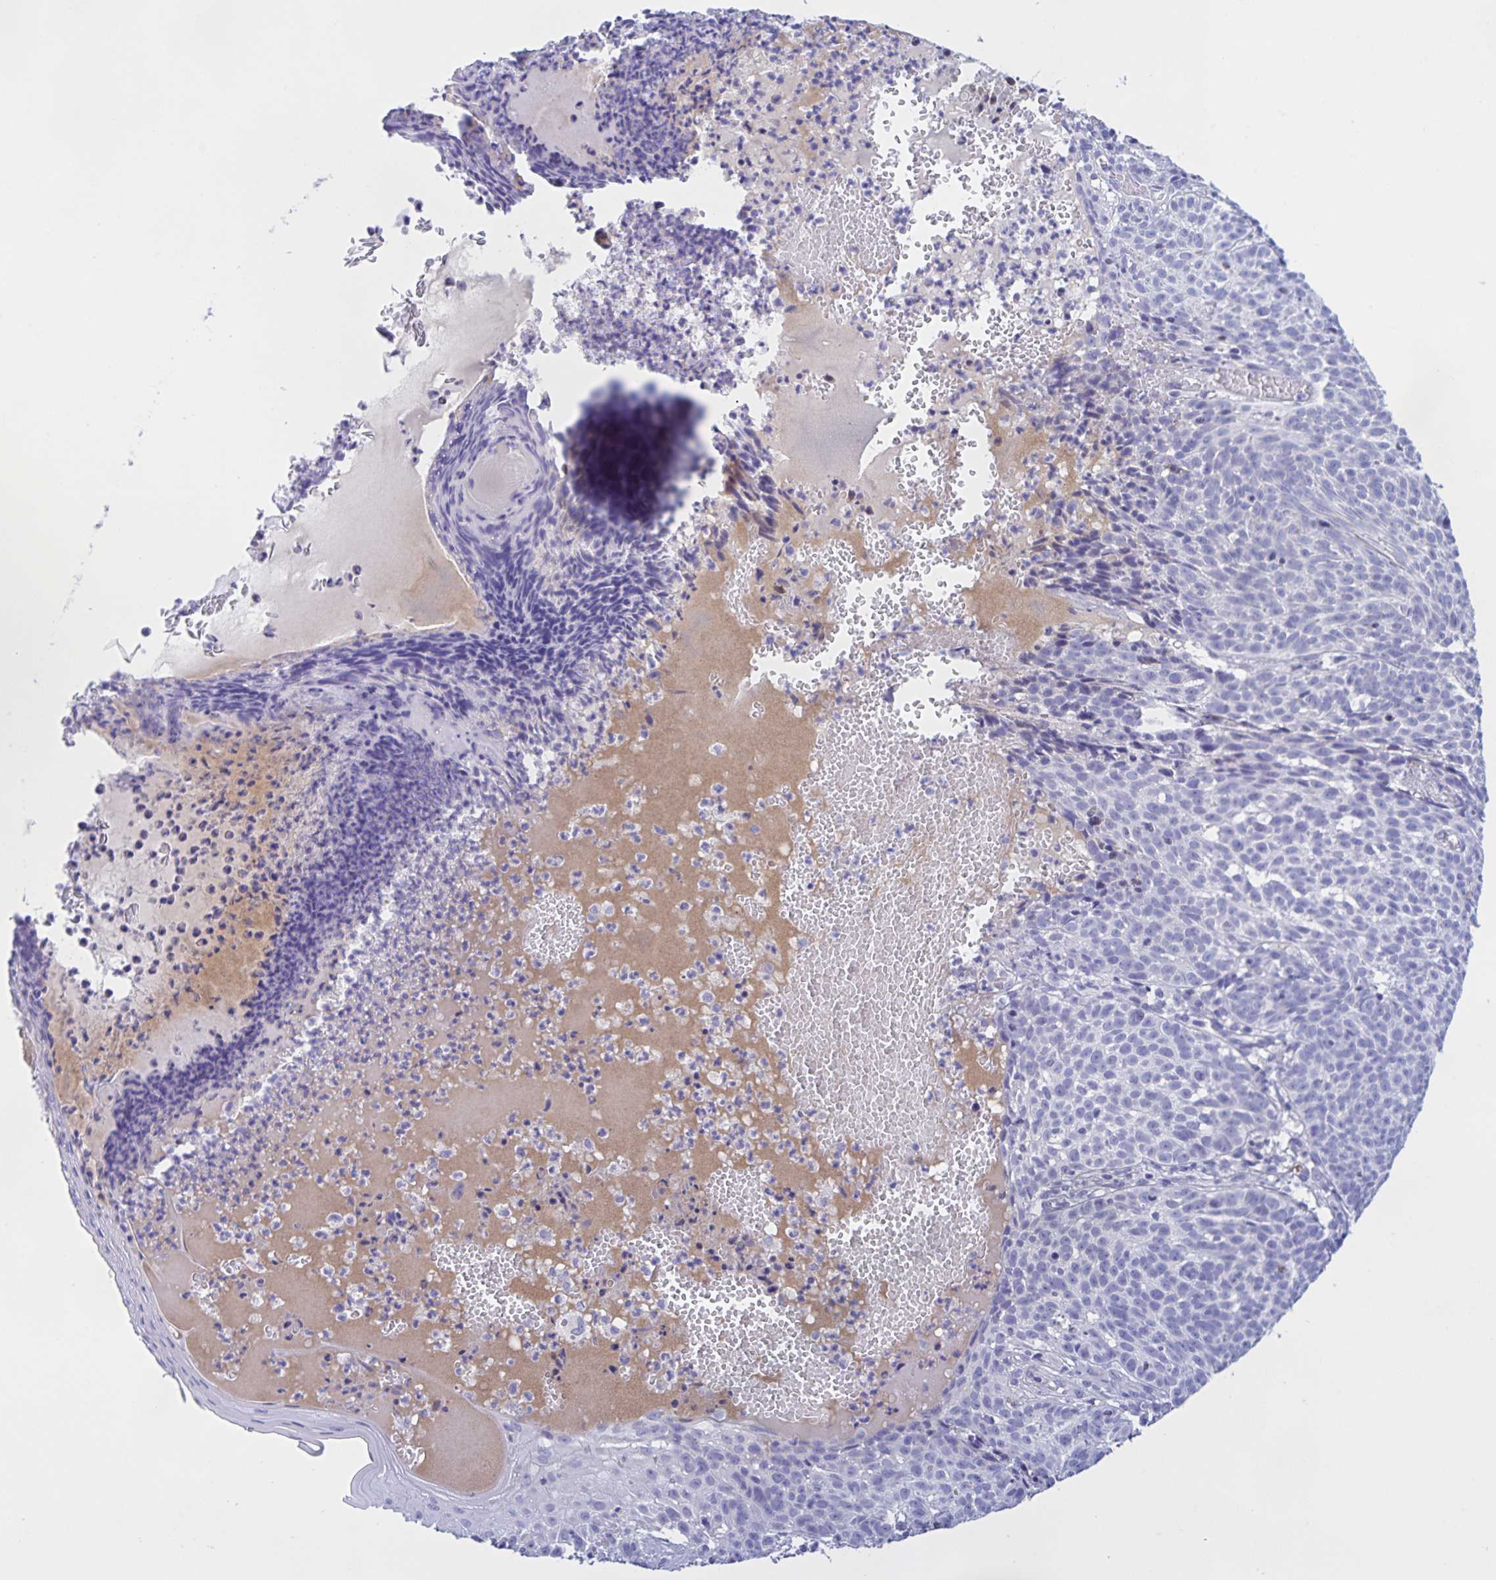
{"staining": {"intensity": "negative", "quantity": "none", "location": "none"}, "tissue": "skin cancer", "cell_type": "Tumor cells", "image_type": "cancer", "snomed": [{"axis": "morphology", "description": "Basal cell carcinoma"}, {"axis": "topography", "description": "Skin"}], "caption": "There is no significant positivity in tumor cells of skin cancer.", "gene": "CATSPER4", "patient": {"sex": "male", "age": 90}}